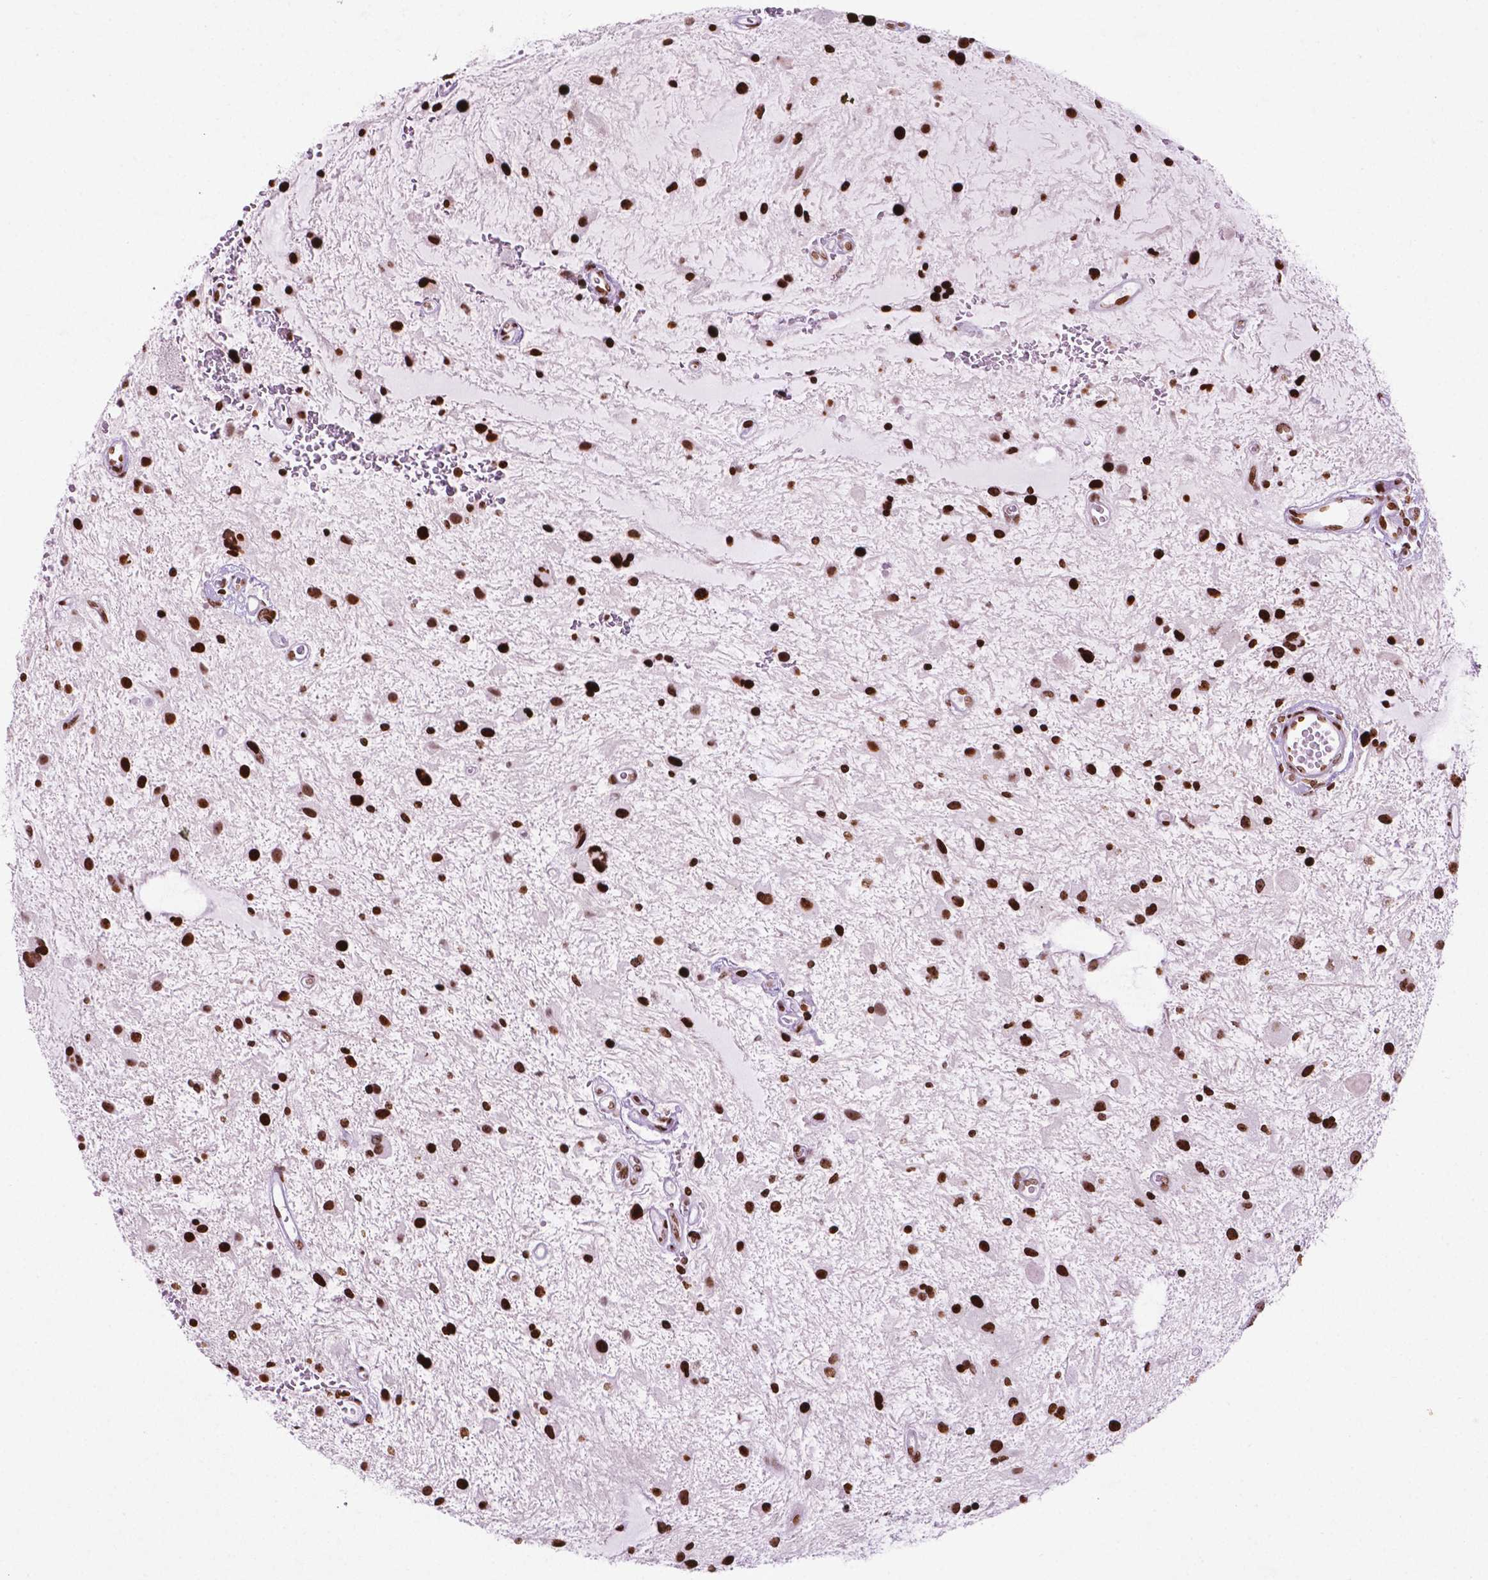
{"staining": {"intensity": "strong", "quantity": ">75%", "location": "nuclear"}, "tissue": "glioma", "cell_type": "Tumor cells", "image_type": "cancer", "snomed": [{"axis": "morphology", "description": "Glioma, malignant, Low grade"}, {"axis": "topography", "description": "Cerebellum"}], "caption": "Tumor cells display high levels of strong nuclear expression in about >75% of cells in malignant glioma (low-grade).", "gene": "TMEM250", "patient": {"sex": "female", "age": 14}}